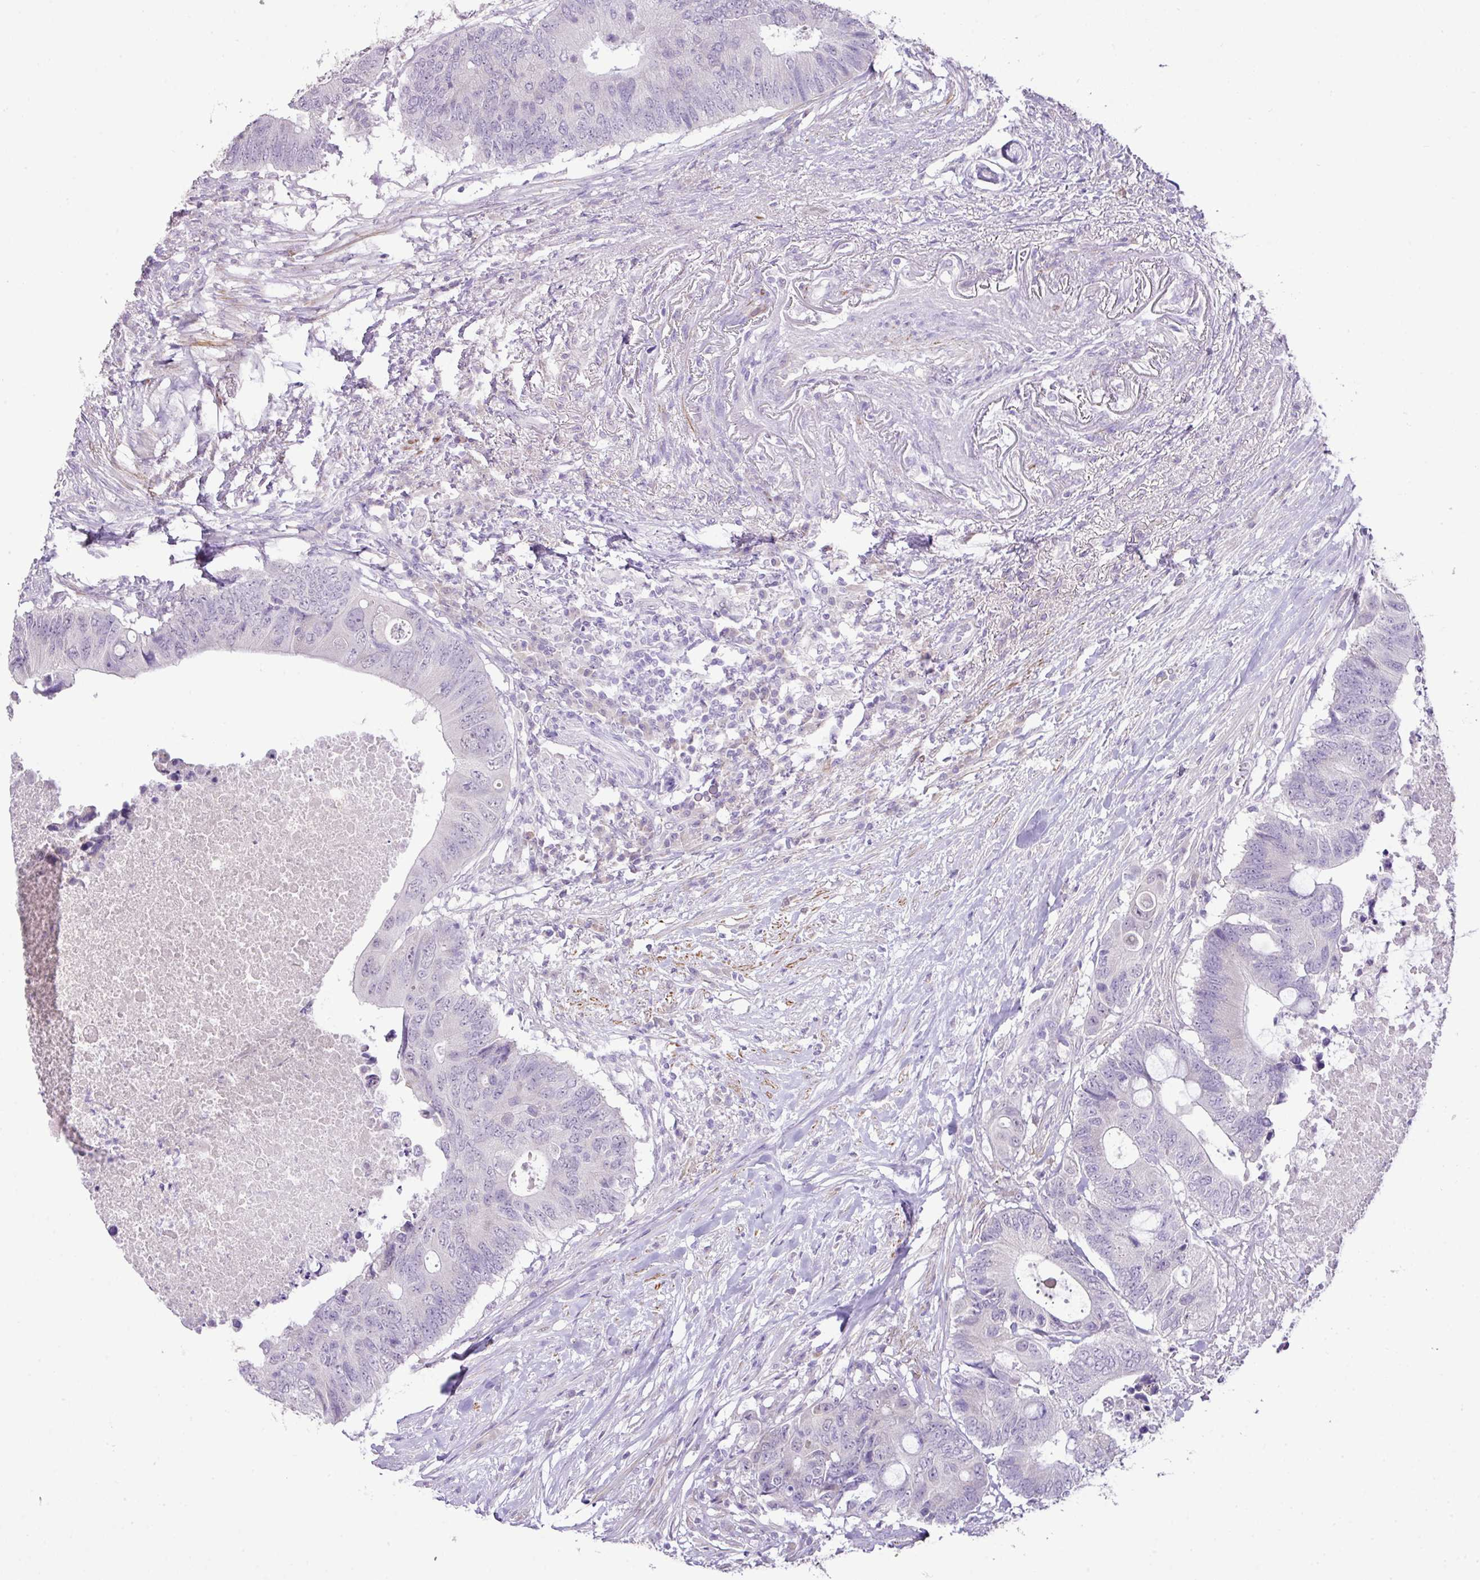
{"staining": {"intensity": "negative", "quantity": "none", "location": "none"}, "tissue": "colorectal cancer", "cell_type": "Tumor cells", "image_type": "cancer", "snomed": [{"axis": "morphology", "description": "Adenocarcinoma, NOS"}, {"axis": "topography", "description": "Colon"}], "caption": "An image of adenocarcinoma (colorectal) stained for a protein displays no brown staining in tumor cells. The staining was performed using DAB (3,3'-diaminobenzidine) to visualize the protein expression in brown, while the nuclei were stained in blue with hematoxylin (Magnification: 20x).", "gene": "DIP2A", "patient": {"sex": "male", "age": 71}}